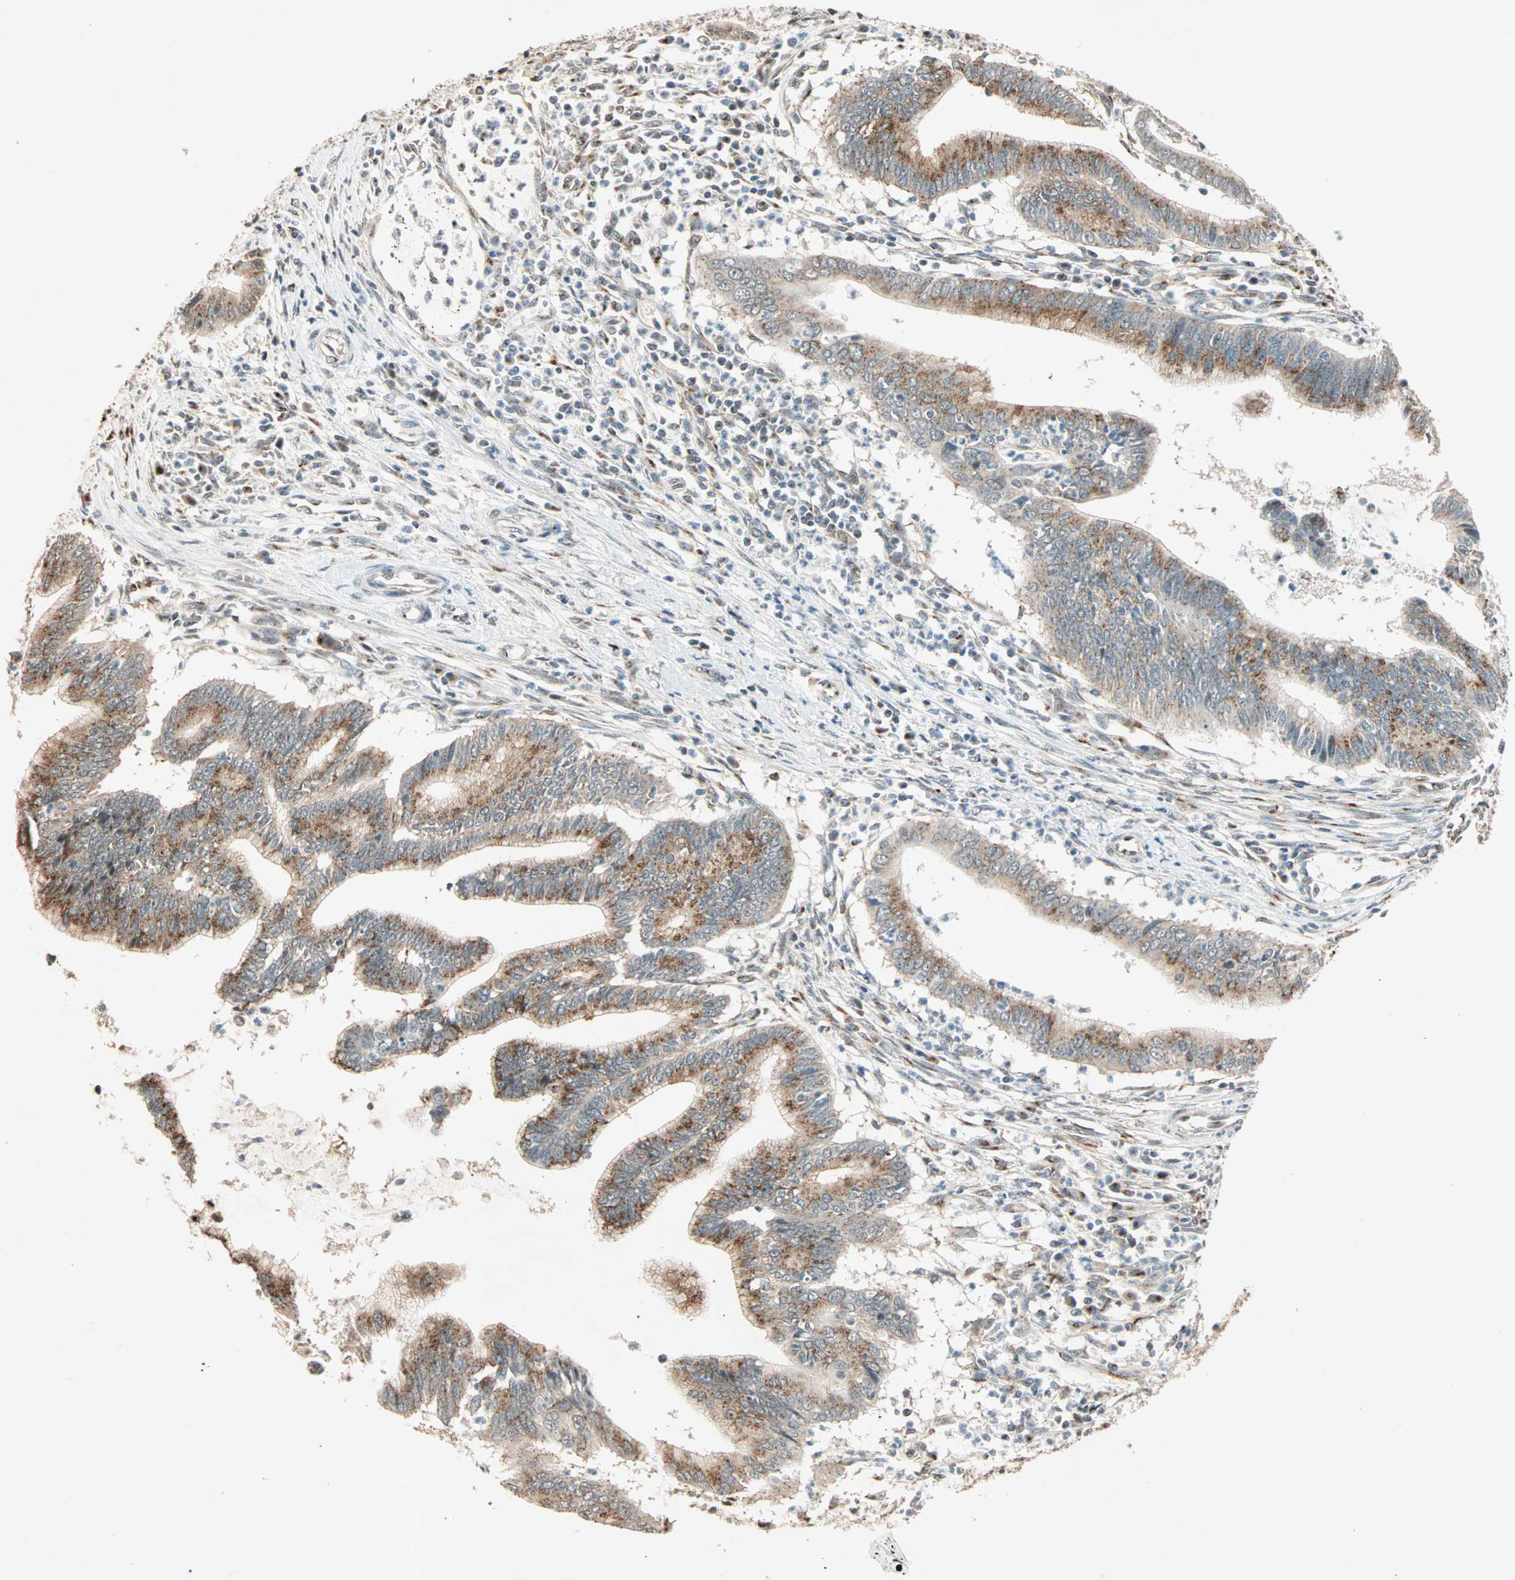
{"staining": {"intensity": "moderate", "quantity": "25%-75%", "location": "cytoplasmic/membranous"}, "tissue": "cervical cancer", "cell_type": "Tumor cells", "image_type": "cancer", "snomed": [{"axis": "morphology", "description": "Adenocarcinoma, NOS"}, {"axis": "topography", "description": "Cervix"}], "caption": "Immunohistochemical staining of cervical adenocarcinoma demonstrates medium levels of moderate cytoplasmic/membranous expression in approximately 25%-75% of tumor cells.", "gene": "PRDM2", "patient": {"sex": "female", "age": 36}}